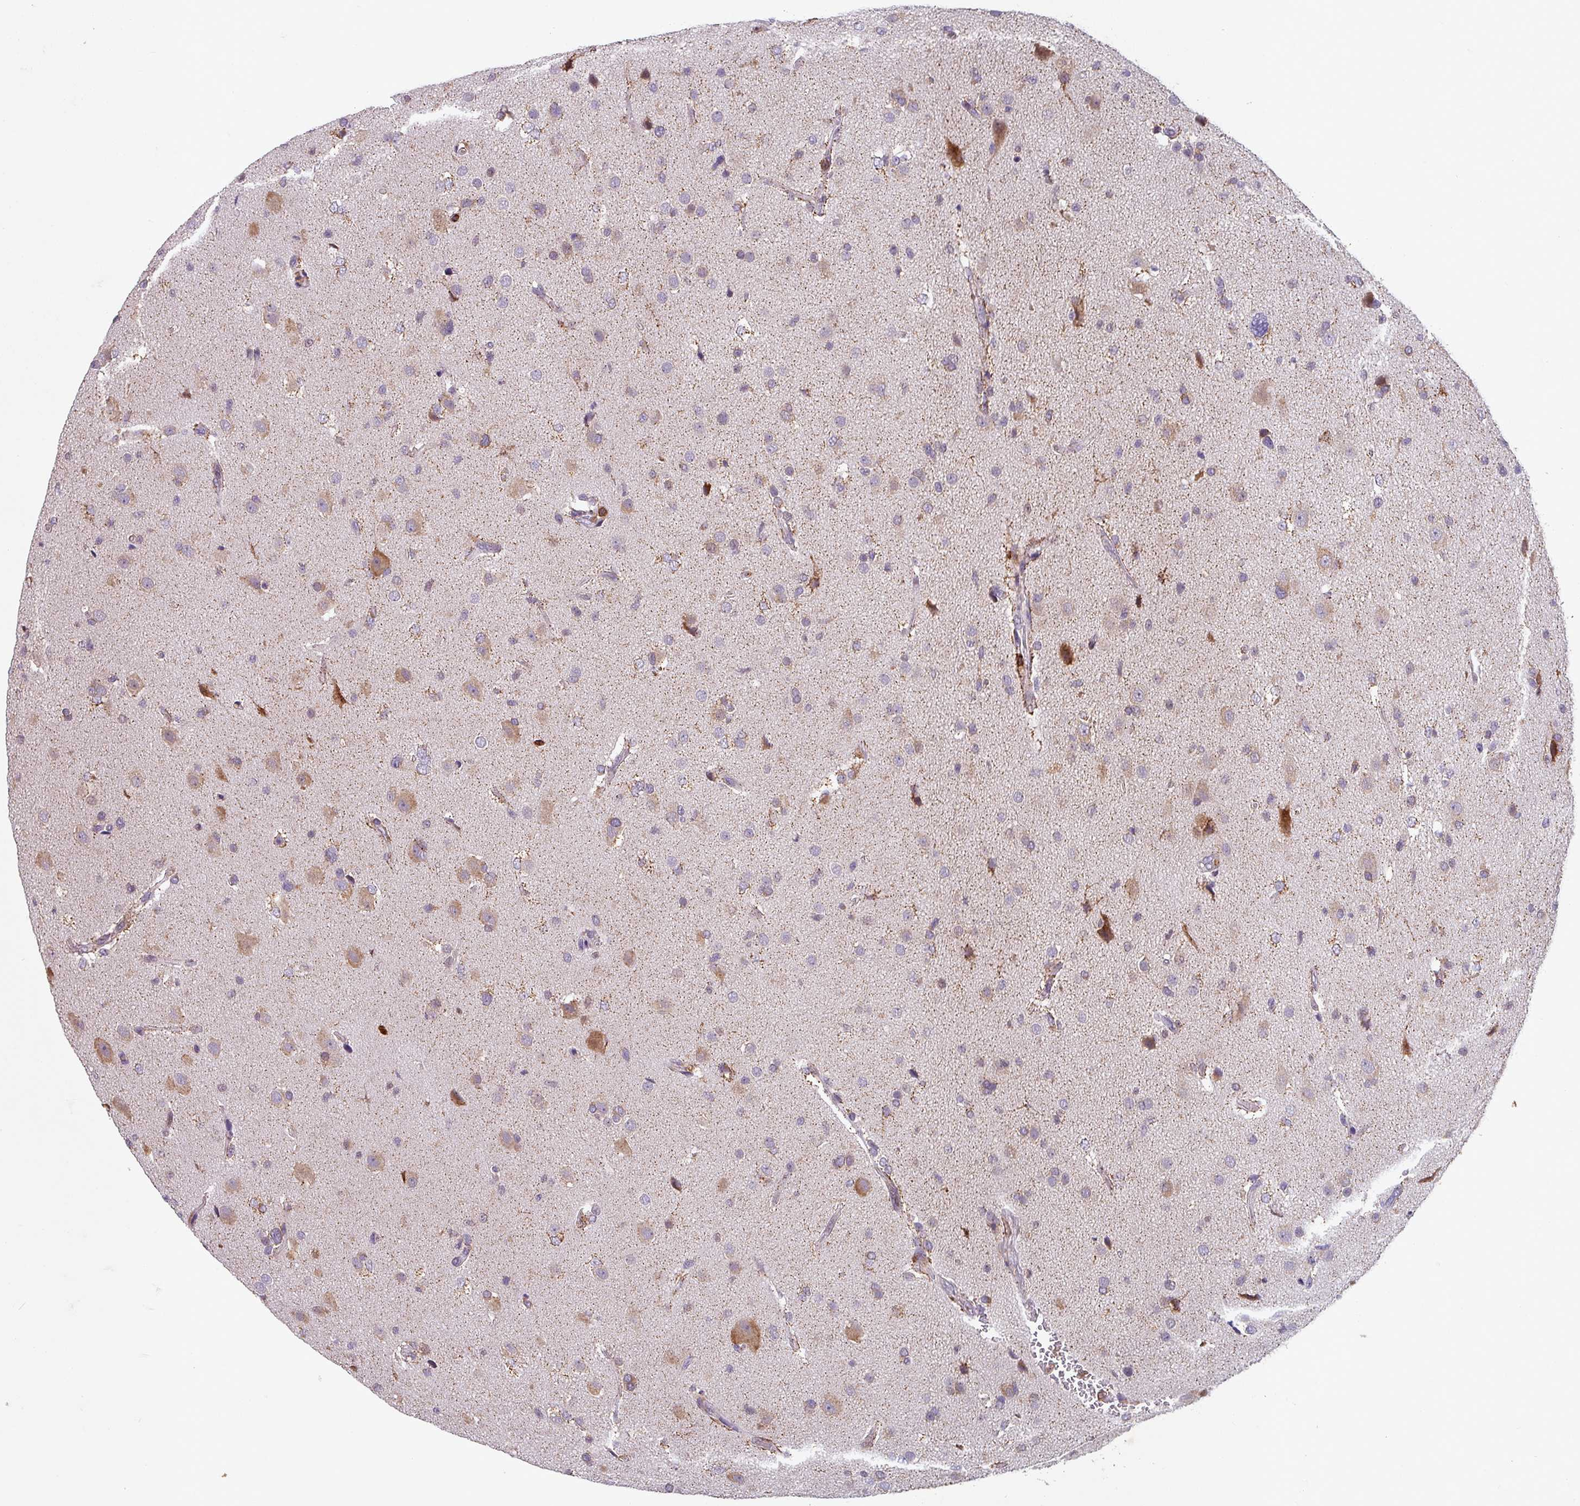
{"staining": {"intensity": "weak", "quantity": "<25%", "location": "cytoplasmic/membranous"}, "tissue": "glioma", "cell_type": "Tumor cells", "image_type": "cancer", "snomed": [{"axis": "morphology", "description": "Glioma, malignant, High grade"}, {"axis": "topography", "description": "Brain"}], "caption": "The immunohistochemistry (IHC) image has no significant expression in tumor cells of glioma tissue.", "gene": "NEDD9", "patient": {"sex": "male", "age": 33}}